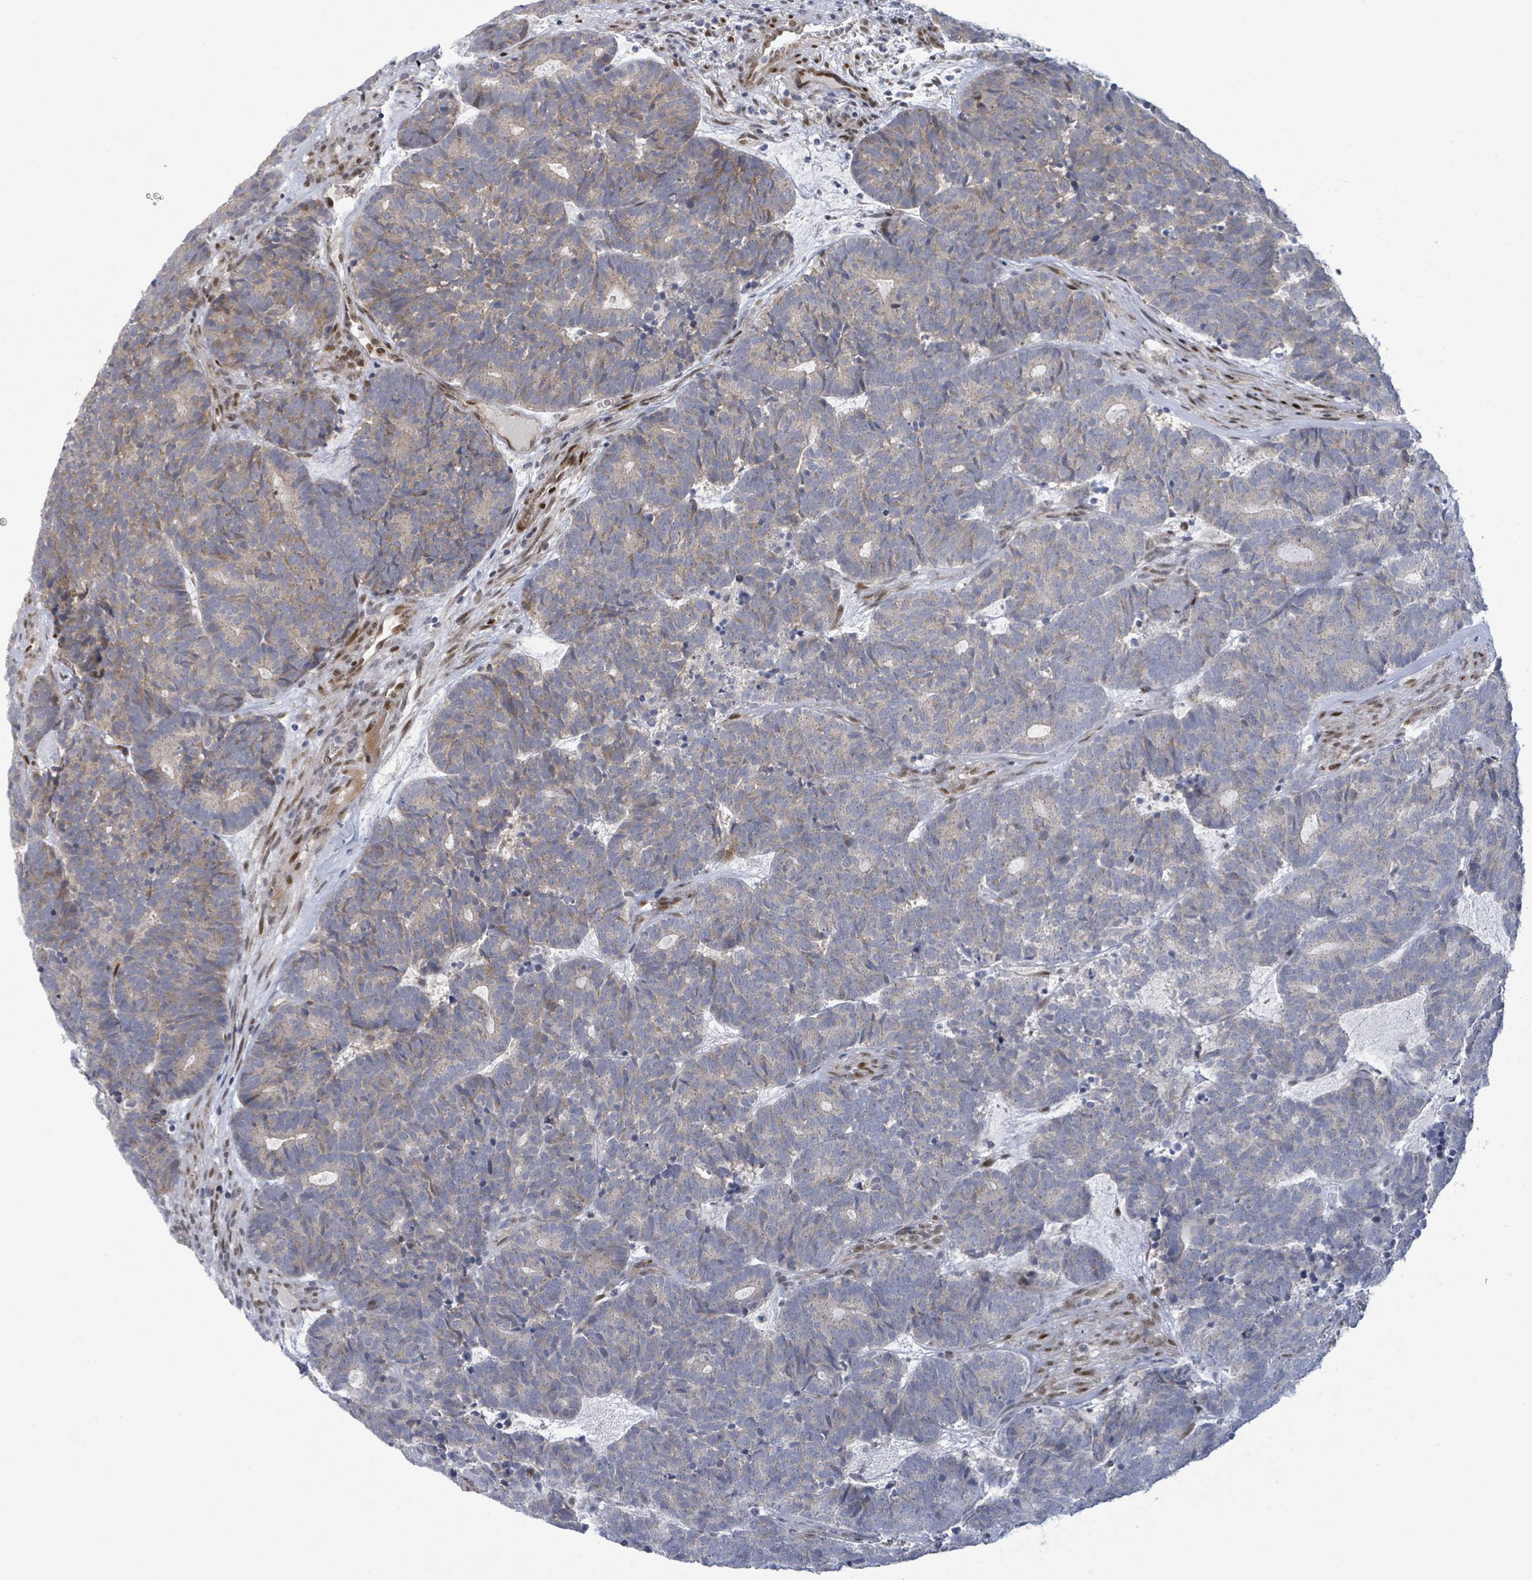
{"staining": {"intensity": "weak", "quantity": "25%-75%", "location": "cytoplasmic/membranous"}, "tissue": "head and neck cancer", "cell_type": "Tumor cells", "image_type": "cancer", "snomed": [{"axis": "morphology", "description": "Adenocarcinoma, NOS"}, {"axis": "topography", "description": "Head-Neck"}], "caption": "The micrograph demonstrates immunohistochemical staining of head and neck adenocarcinoma. There is weak cytoplasmic/membranous positivity is identified in about 25%-75% of tumor cells.", "gene": "TUSC1", "patient": {"sex": "female", "age": 81}}